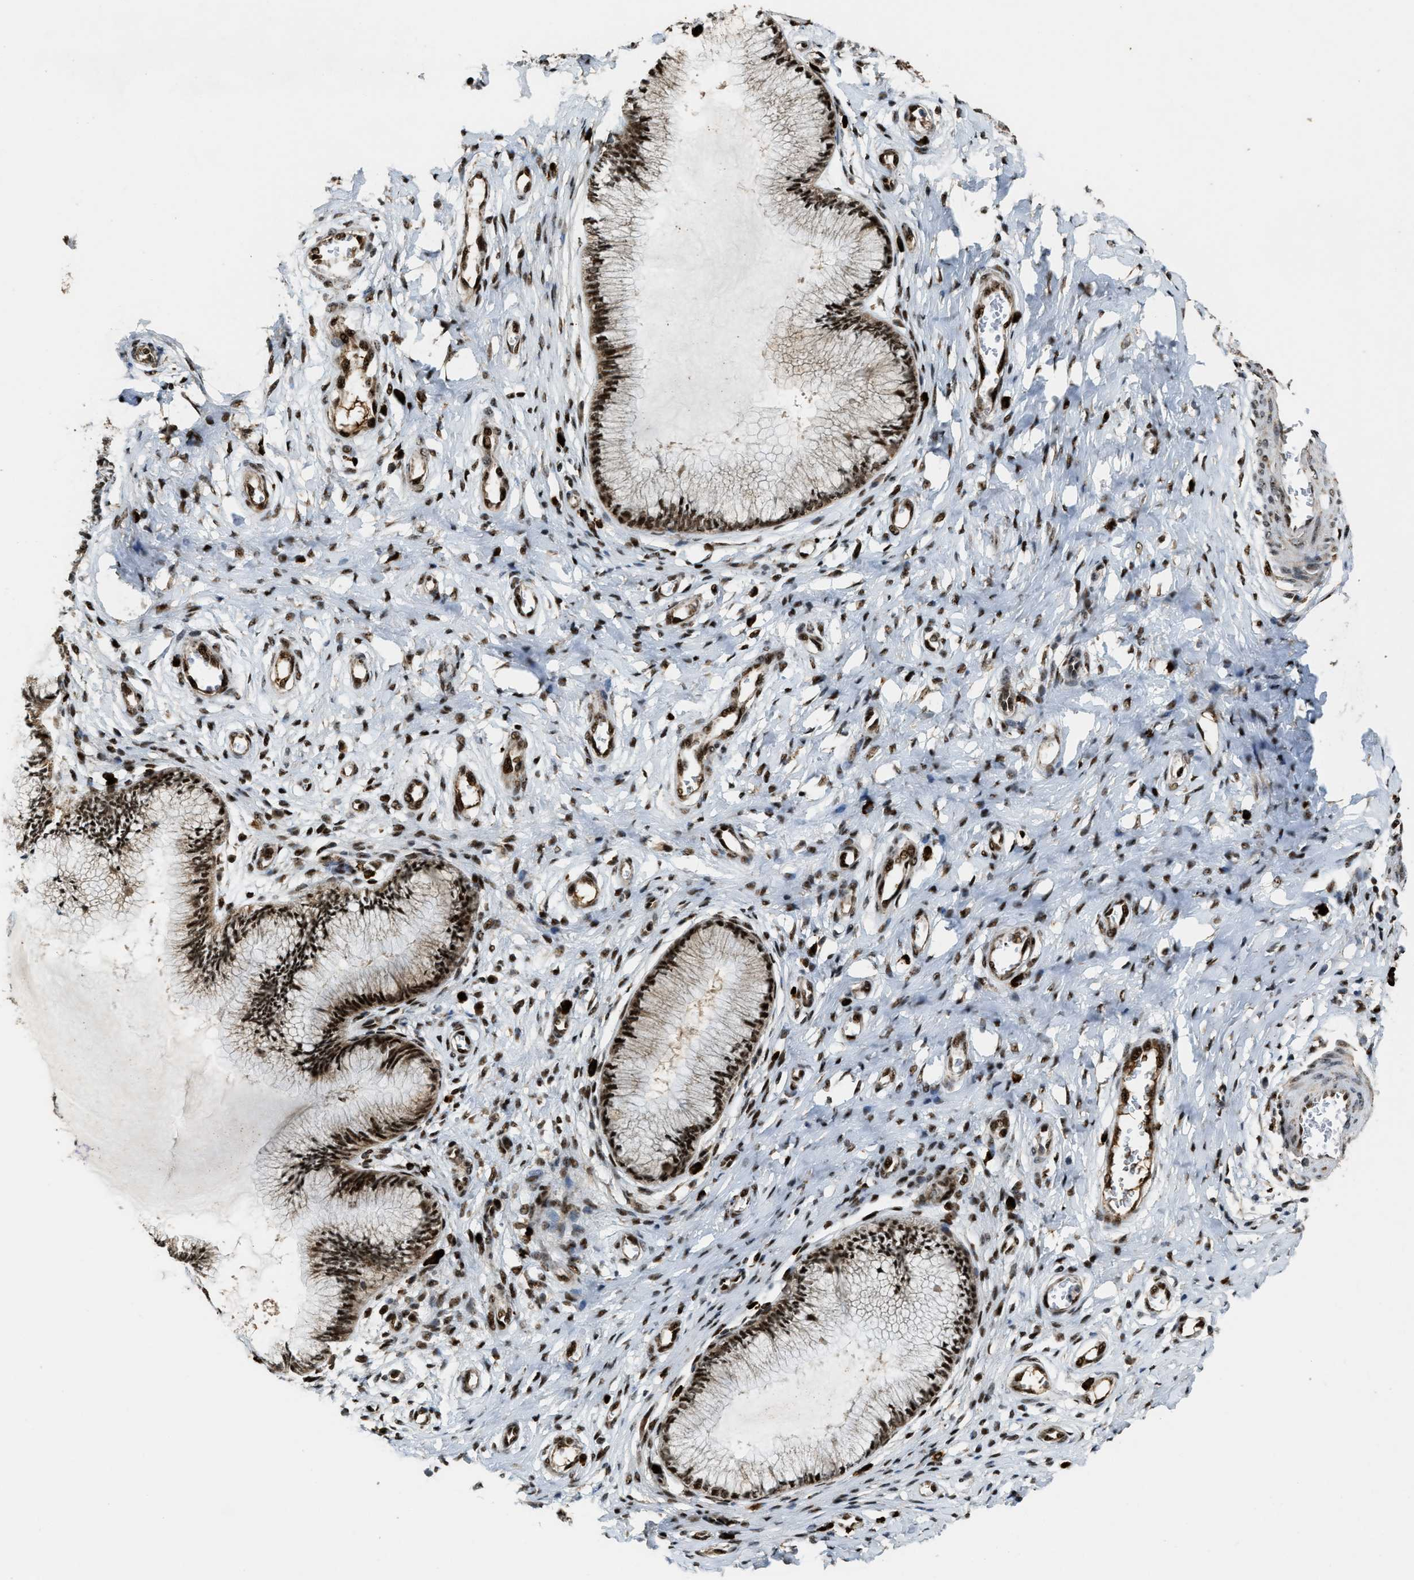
{"staining": {"intensity": "strong", "quantity": ">75%", "location": "nuclear"}, "tissue": "cervix", "cell_type": "Glandular cells", "image_type": "normal", "snomed": [{"axis": "morphology", "description": "Normal tissue, NOS"}, {"axis": "topography", "description": "Cervix"}], "caption": "This image displays IHC staining of benign human cervix, with high strong nuclear expression in approximately >75% of glandular cells.", "gene": "ZNF687", "patient": {"sex": "female", "age": 55}}